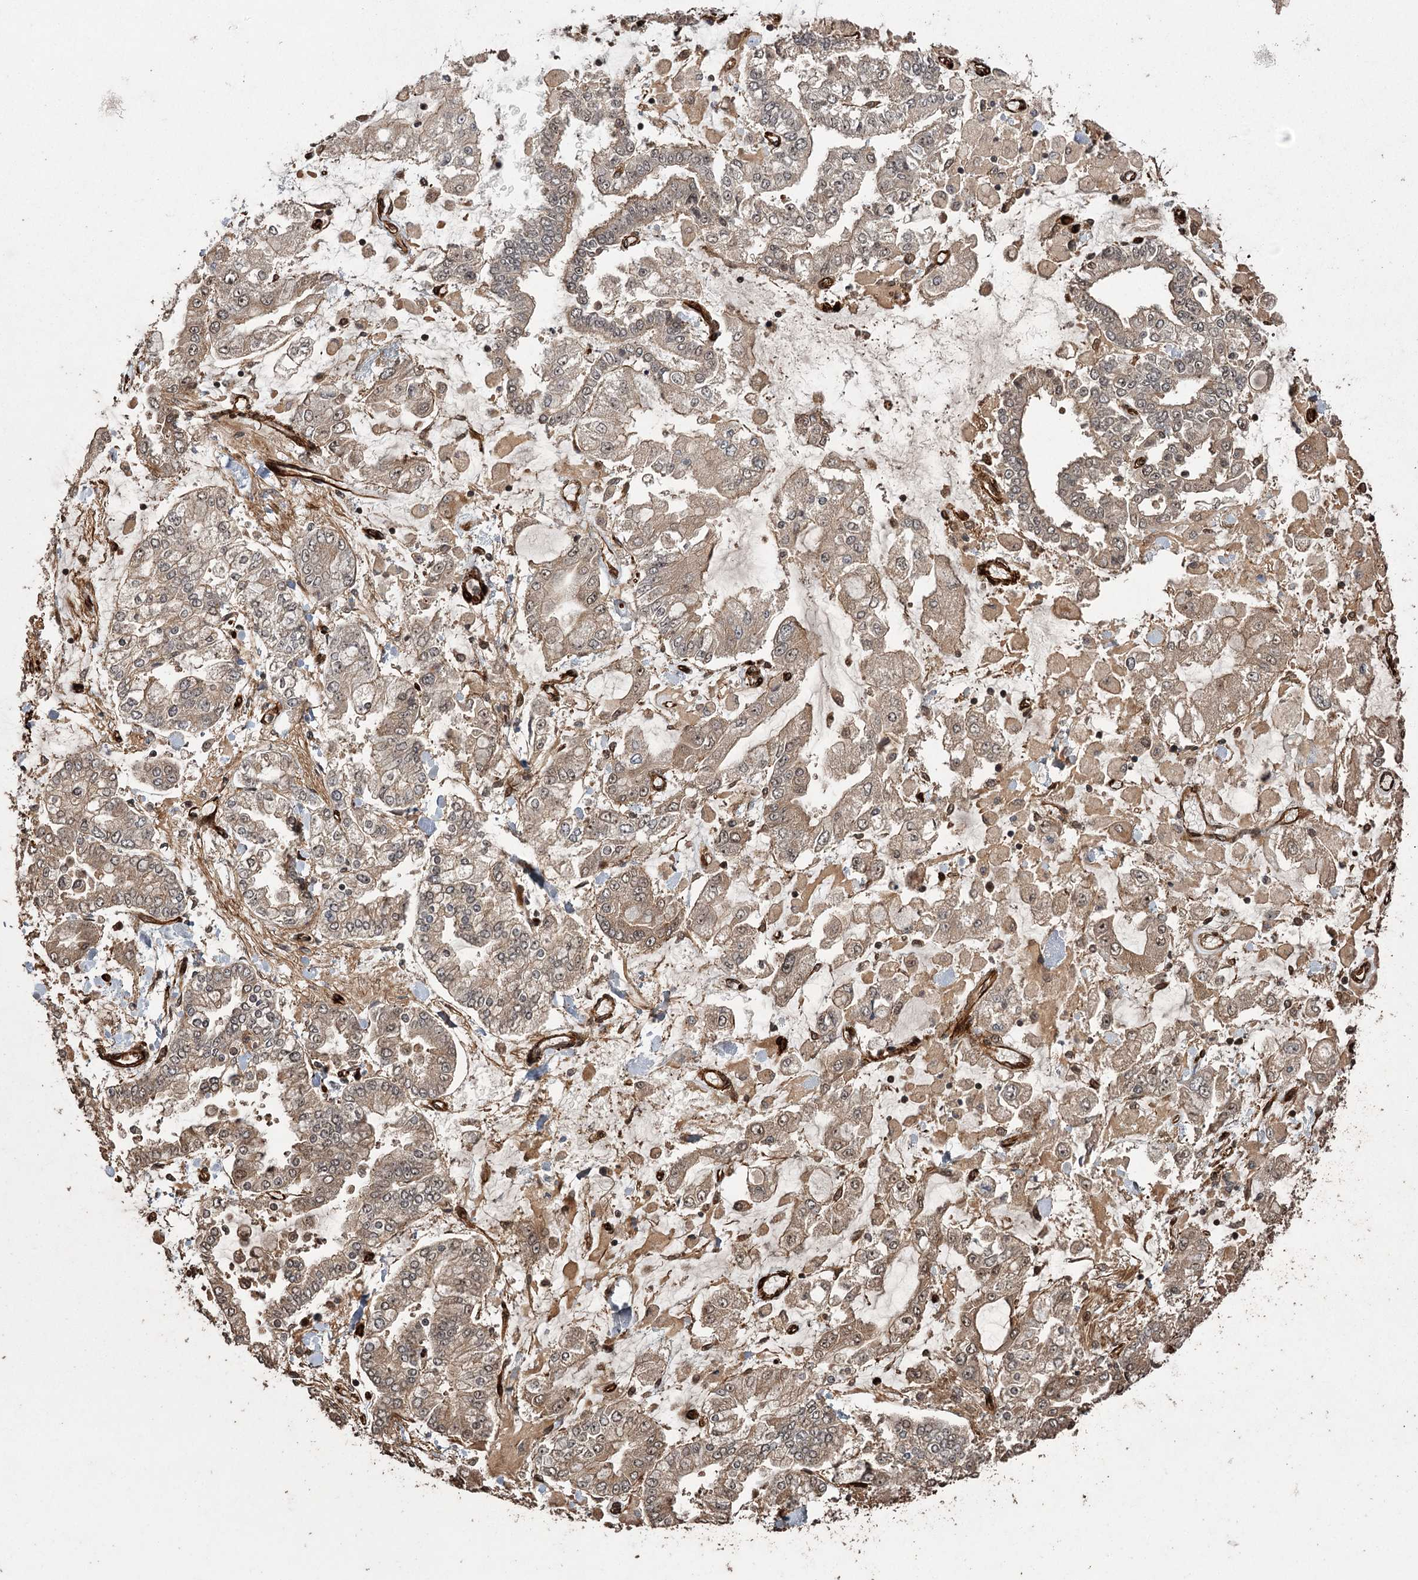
{"staining": {"intensity": "moderate", "quantity": "25%-75%", "location": "cytoplasmic/membranous"}, "tissue": "stomach cancer", "cell_type": "Tumor cells", "image_type": "cancer", "snomed": [{"axis": "morphology", "description": "Normal tissue, NOS"}, {"axis": "morphology", "description": "Adenocarcinoma, NOS"}, {"axis": "topography", "description": "Stomach, upper"}, {"axis": "topography", "description": "Stomach"}], "caption": "Immunohistochemistry of stomach cancer shows medium levels of moderate cytoplasmic/membranous positivity in approximately 25%-75% of tumor cells. (DAB (3,3'-diaminobenzidine) IHC, brown staining for protein, blue staining for nuclei).", "gene": "RPAP3", "patient": {"sex": "male", "age": 76}}